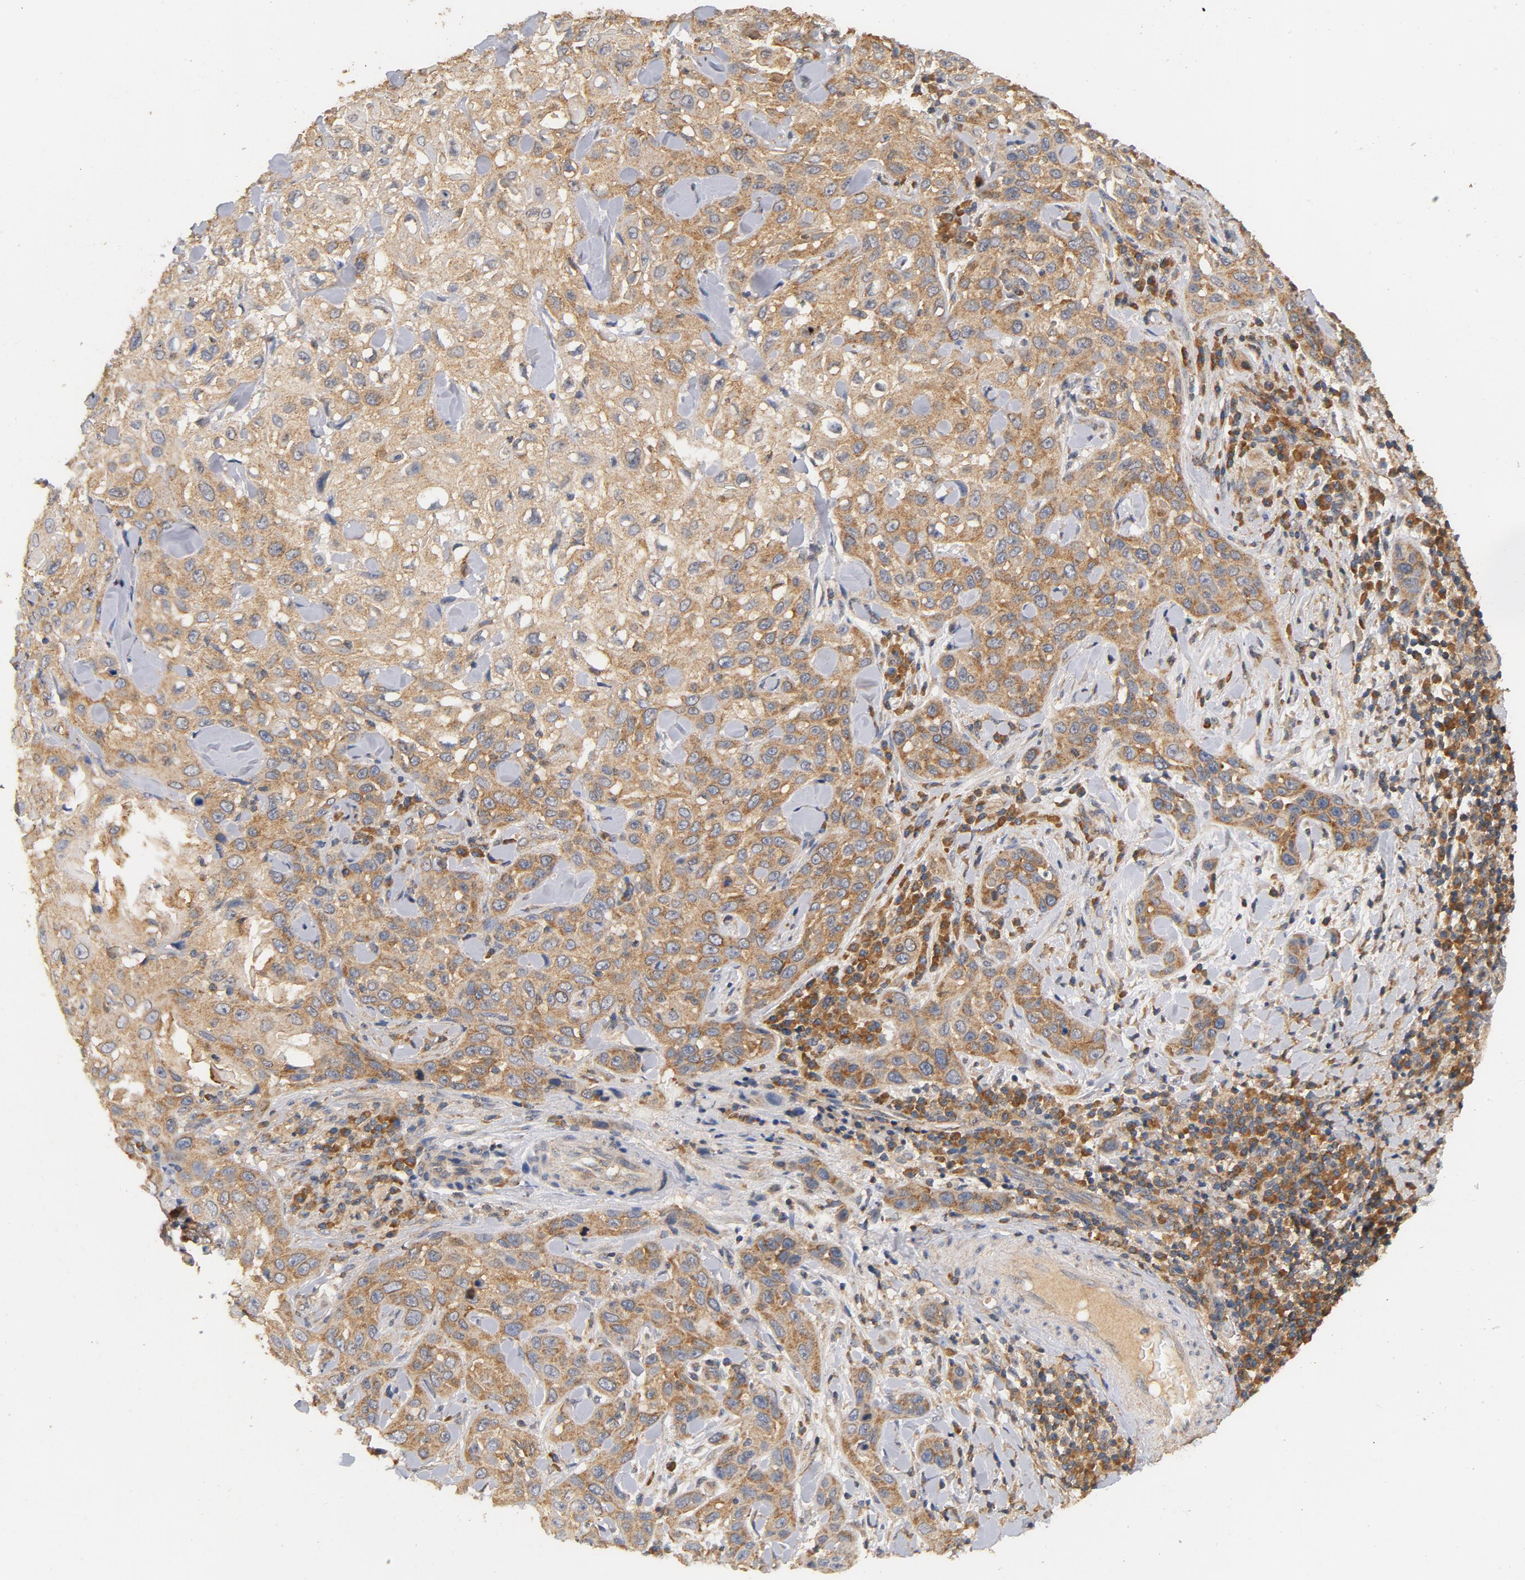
{"staining": {"intensity": "moderate", "quantity": ">75%", "location": "cytoplasmic/membranous"}, "tissue": "skin cancer", "cell_type": "Tumor cells", "image_type": "cancer", "snomed": [{"axis": "morphology", "description": "Basal cell carcinoma"}, {"axis": "topography", "description": "Skin"}], "caption": "Protein expression analysis of human basal cell carcinoma (skin) reveals moderate cytoplasmic/membranous expression in about >75% of tumor cells.", "gene": "DDX6", "patient": {"sex": "female", "age": 64}}